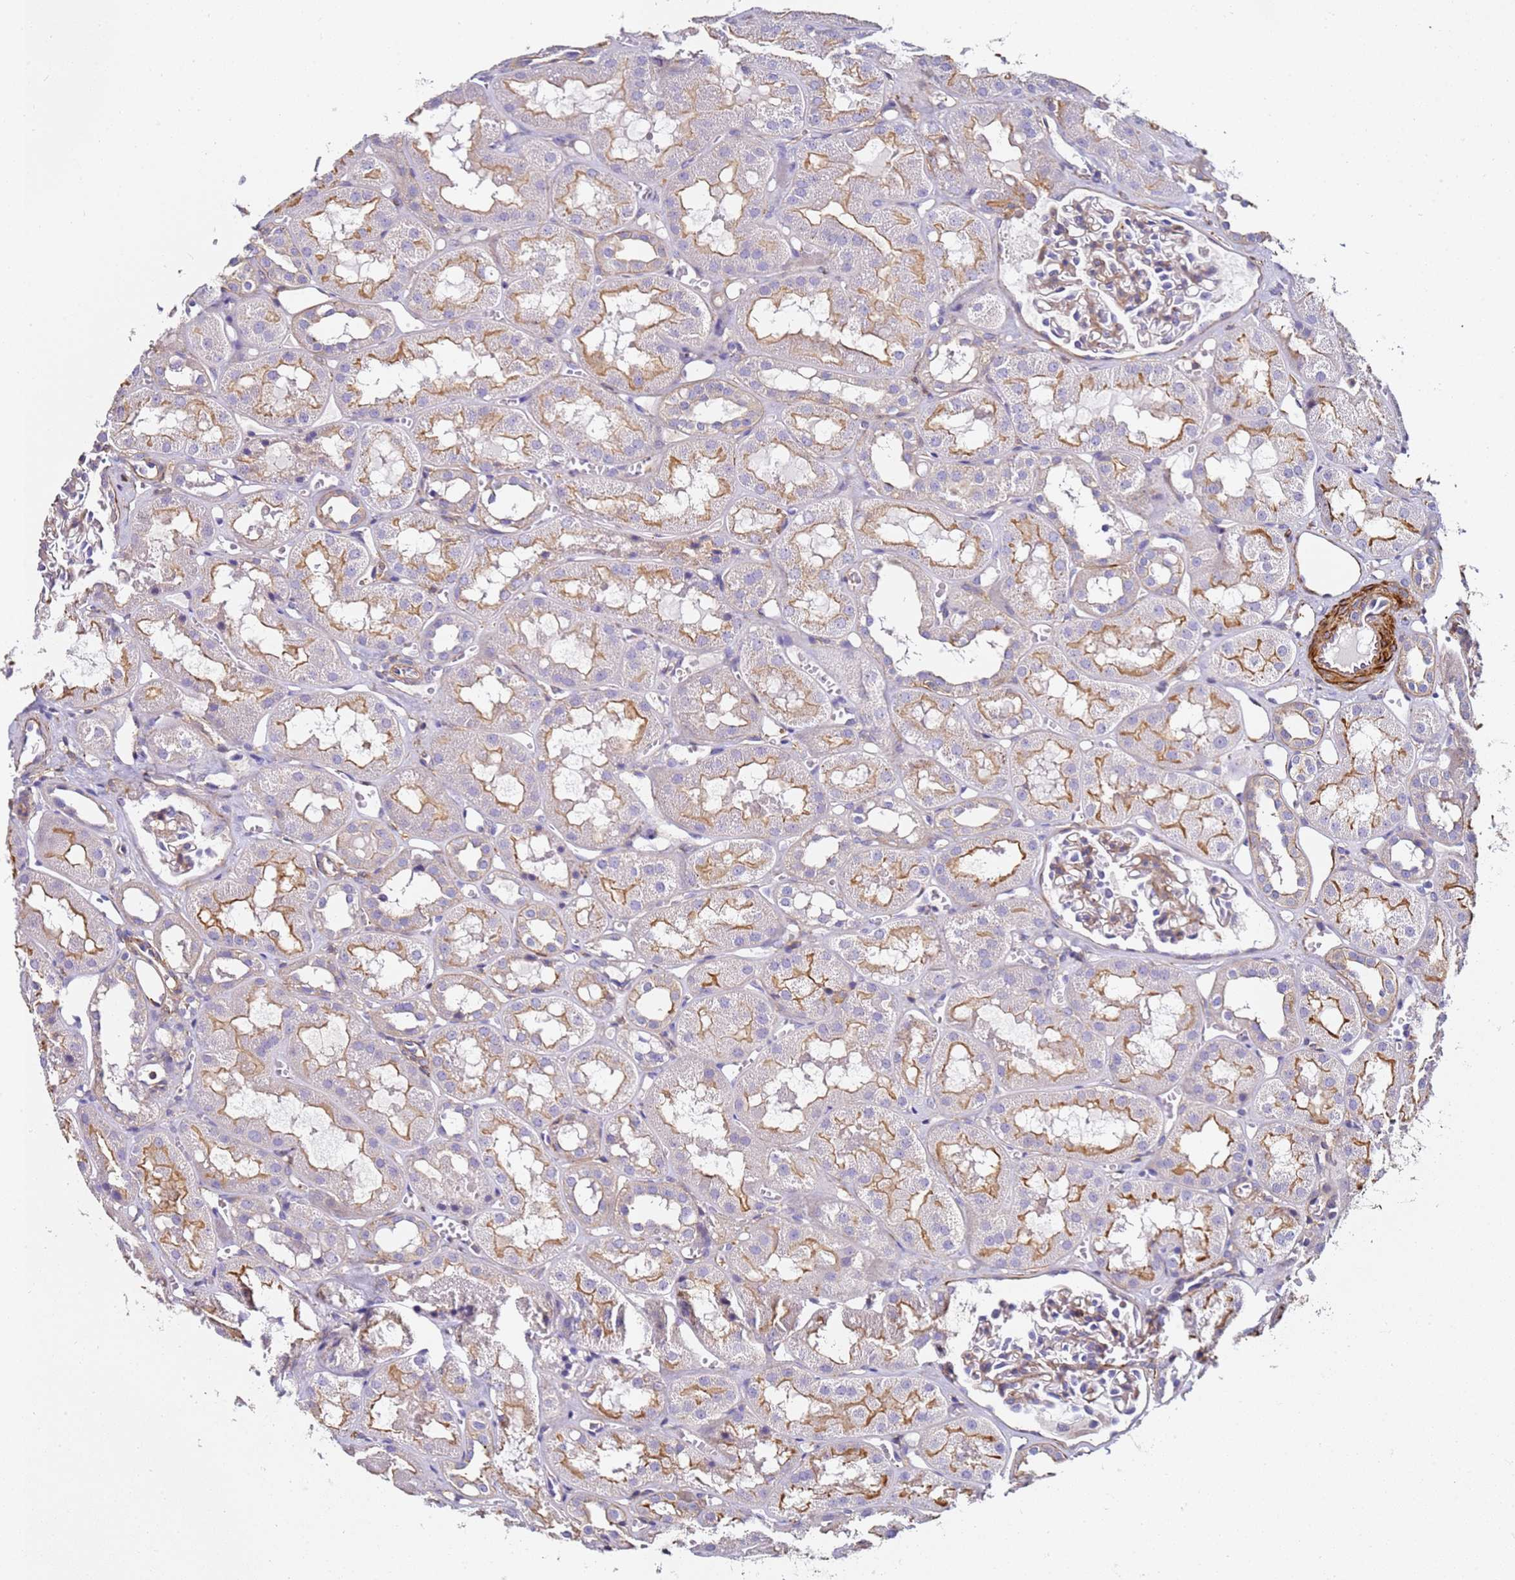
{"staining": {"intensity": "negative", "quantity": "none", "location": "none"}, "tissue": "kidney", "cell_type": "Cells in glomeruli", "image_type": "normal", "snomed": [{"axis": "morphology", "description": "Normal tissue, NOS"}, {"axis": "topography", "description": "Kidney"}], "caption": "DAB (3,3'-diaminobenzidine) immunohistochemical staining of normal kidney exhibits no significant positivity in cells in glomeruli.", "gene": "ZNF671", "patient": {"sex": "male", "age": 16}}